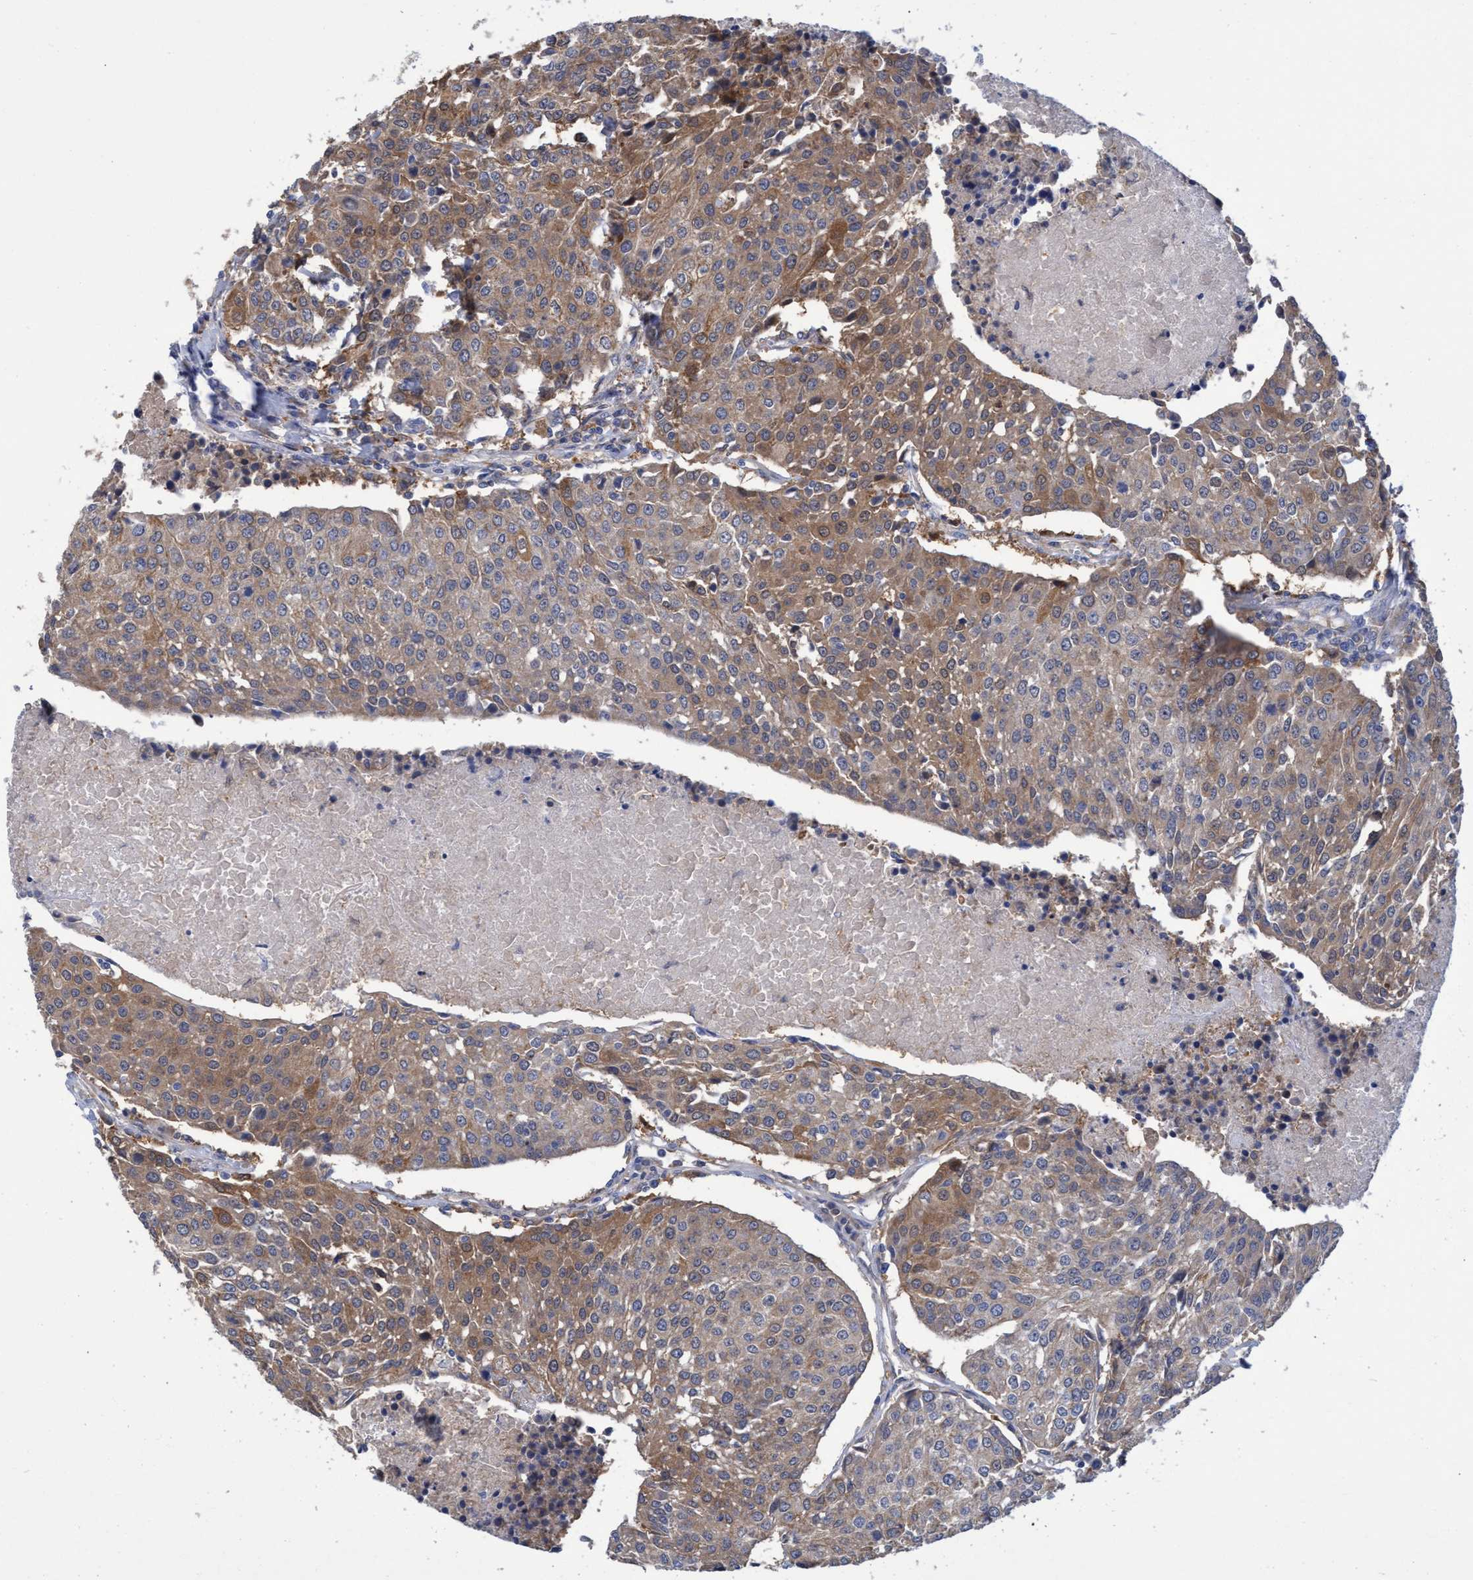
{"staining": {"intensity": "moderate", "quantity": ">75%", "location": "cytoplasmic/membranous"}, "tissue": "urothelial cancer", "cell_type": "Tumor cells", "image_type": "cancer", "snomed": [{"axis": "morphology", "description": "Urothelial carcinoma, High grade"}, {"axis": "topography", "description": "Urinary bladder"}], "caption": "Moderate cytoplasmic/membranous protein staining is appreciated in about >75% of tumor cells in urothelial cancer.", "gene": "PNPO", "patient": {"sex": "female", "age": 85}}